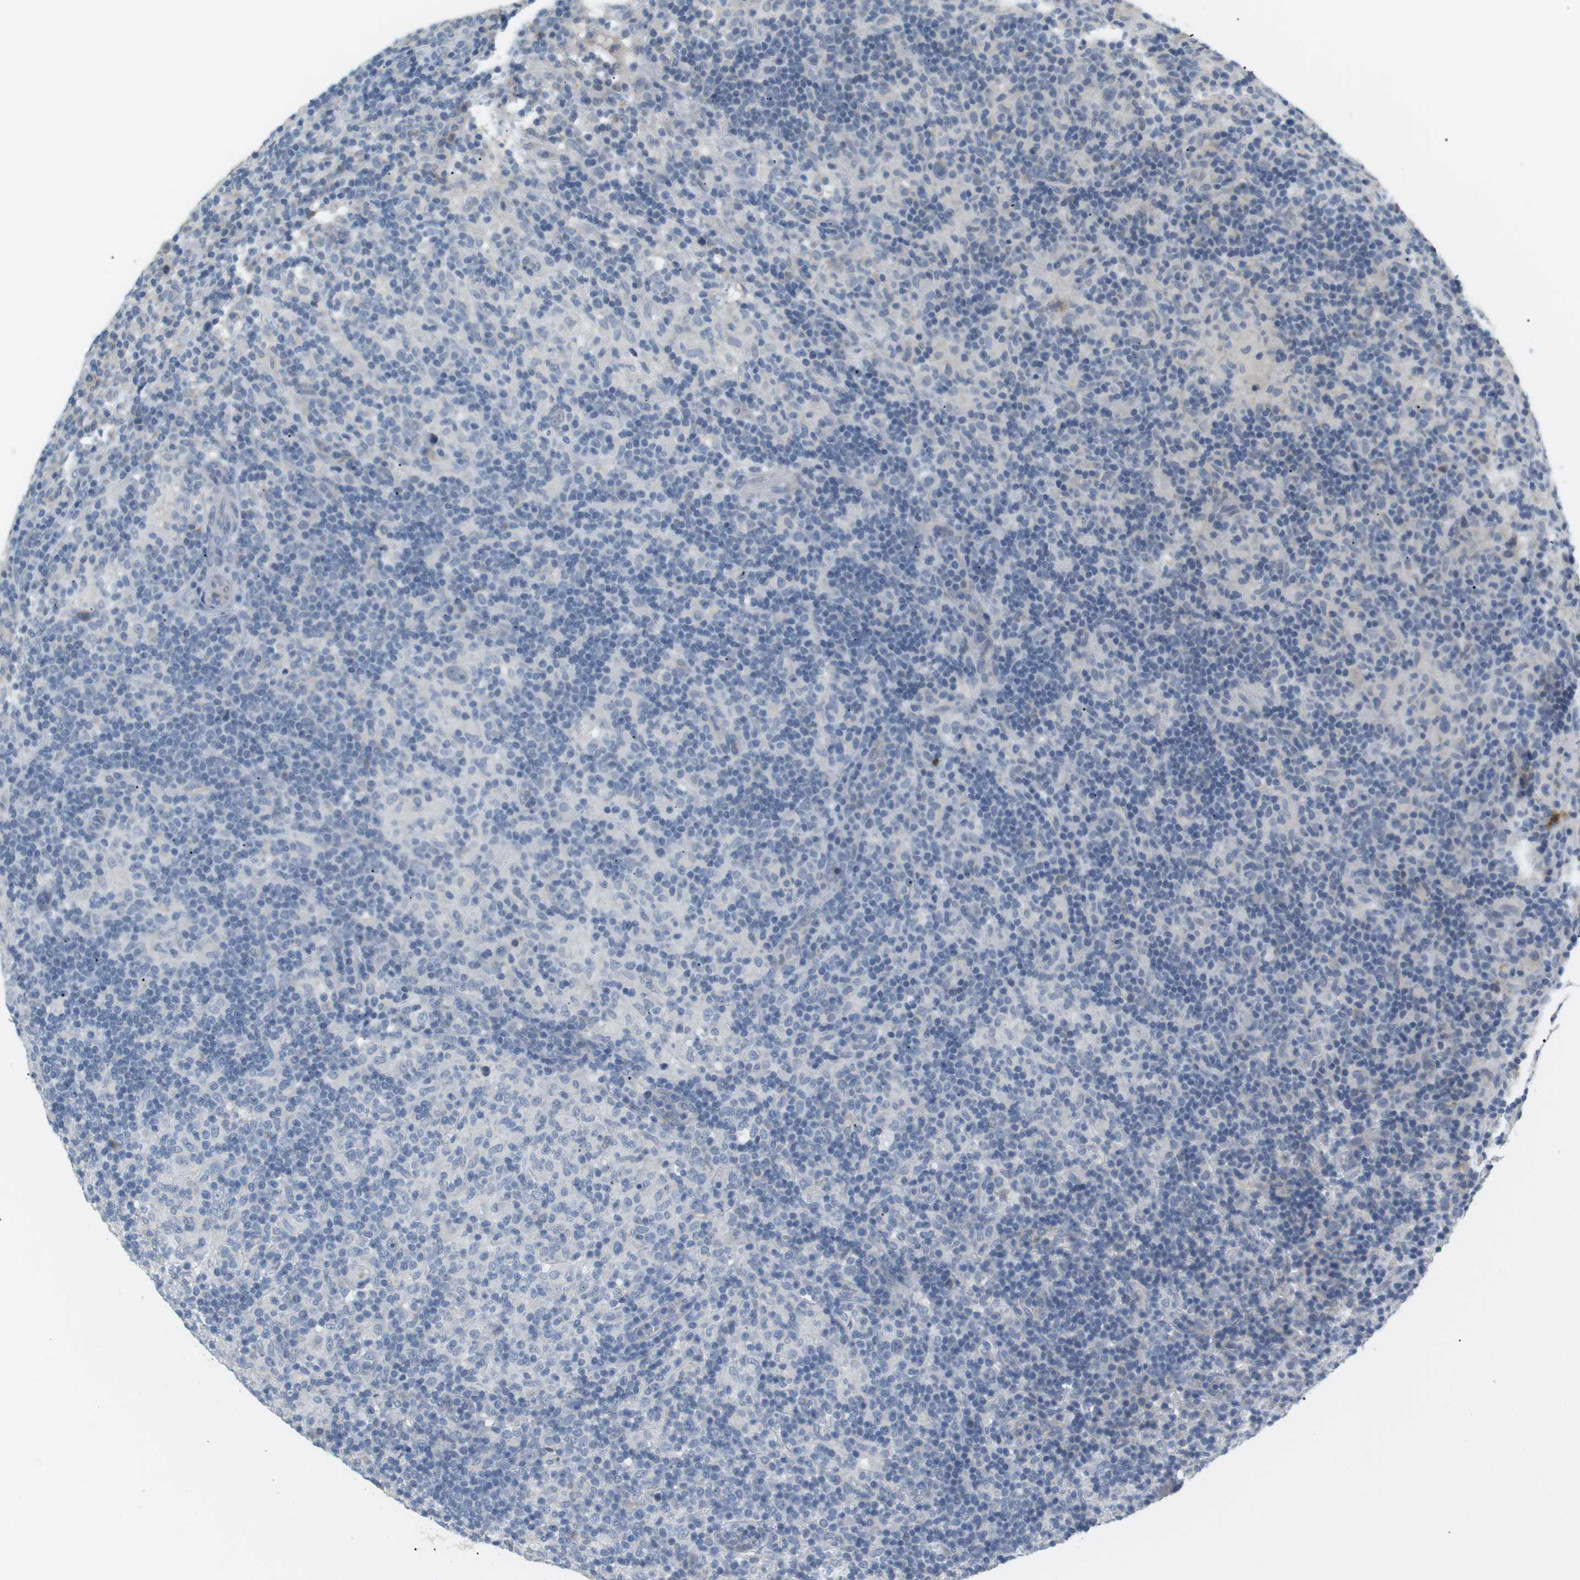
{"staining": {"intensity": "negative", "quantity": "none", "location": "none"}, "tissue": "lymphoma", "cell_type": "Tumor cells", "image_type": "cancer", "snomed": [{"axis": "morphology", "description": "Hodgkin's disease, NOS"}, {"axis": "topography", "description": "Lymph node"}], "caption": "This is an immunohistochemistry (IHC) photomicrograph of human Hodgkin's disease. There is no staining in tumor cells.", "gene": "CD300E", "patient": {"sex": "male", "age": 70}}